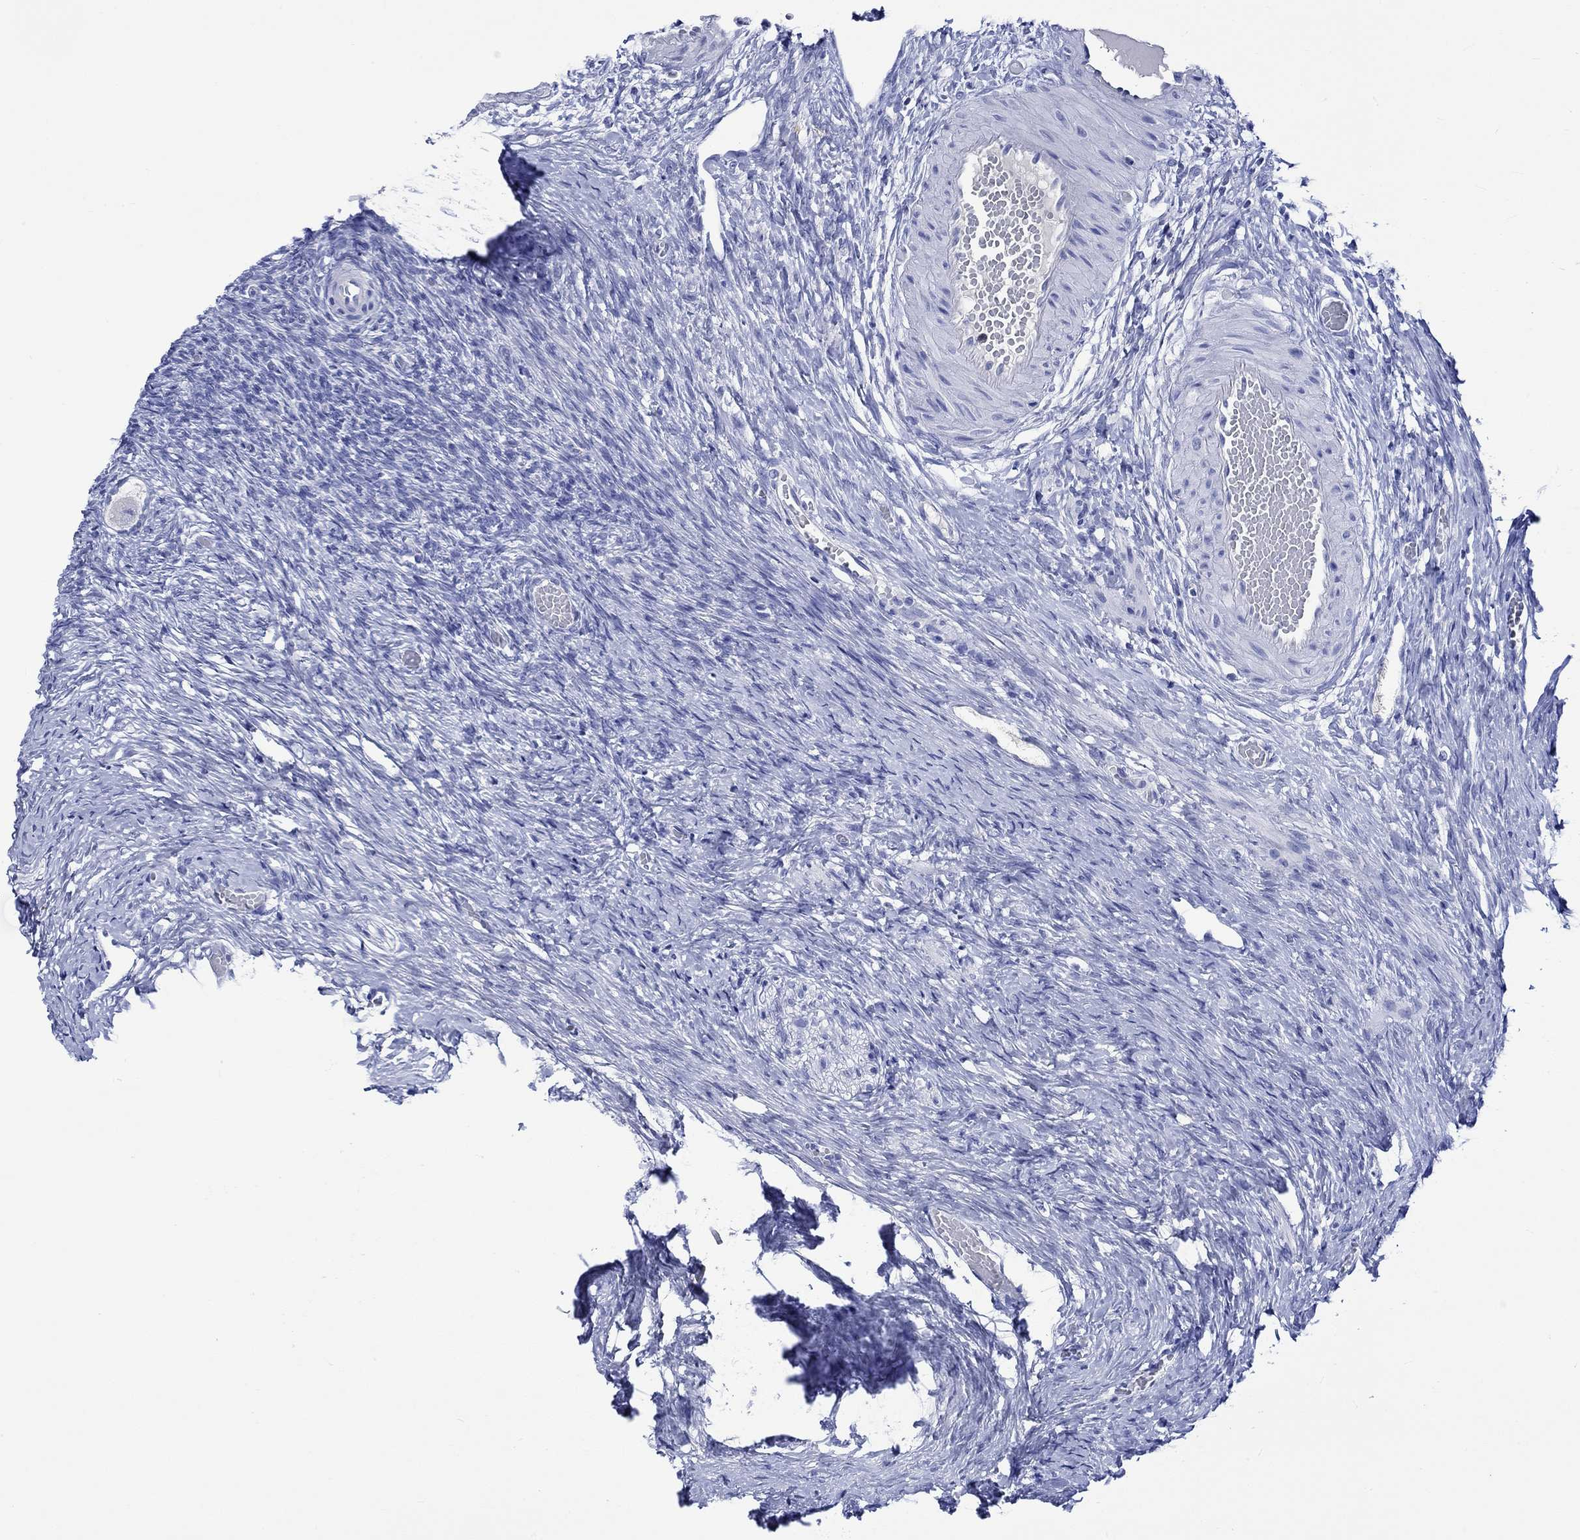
{"staining": {"intensity": "negative", "quantity": "none", "location": "none"}, "tissue": "ovary", "cell_type": "Follicle cells", "image_type": "normal", "snomed": [{"axis": "morphology", "description": "Normal tissue, NOS"}, {"axis": "topography", "description": "Ovary"}], "caption": "This is a image of immunohistochemistry staining of normal ovary, which shows no staining in follicle cells.", "gene": "KLHL35", "patient": {"sex": "female", "age": 27}}